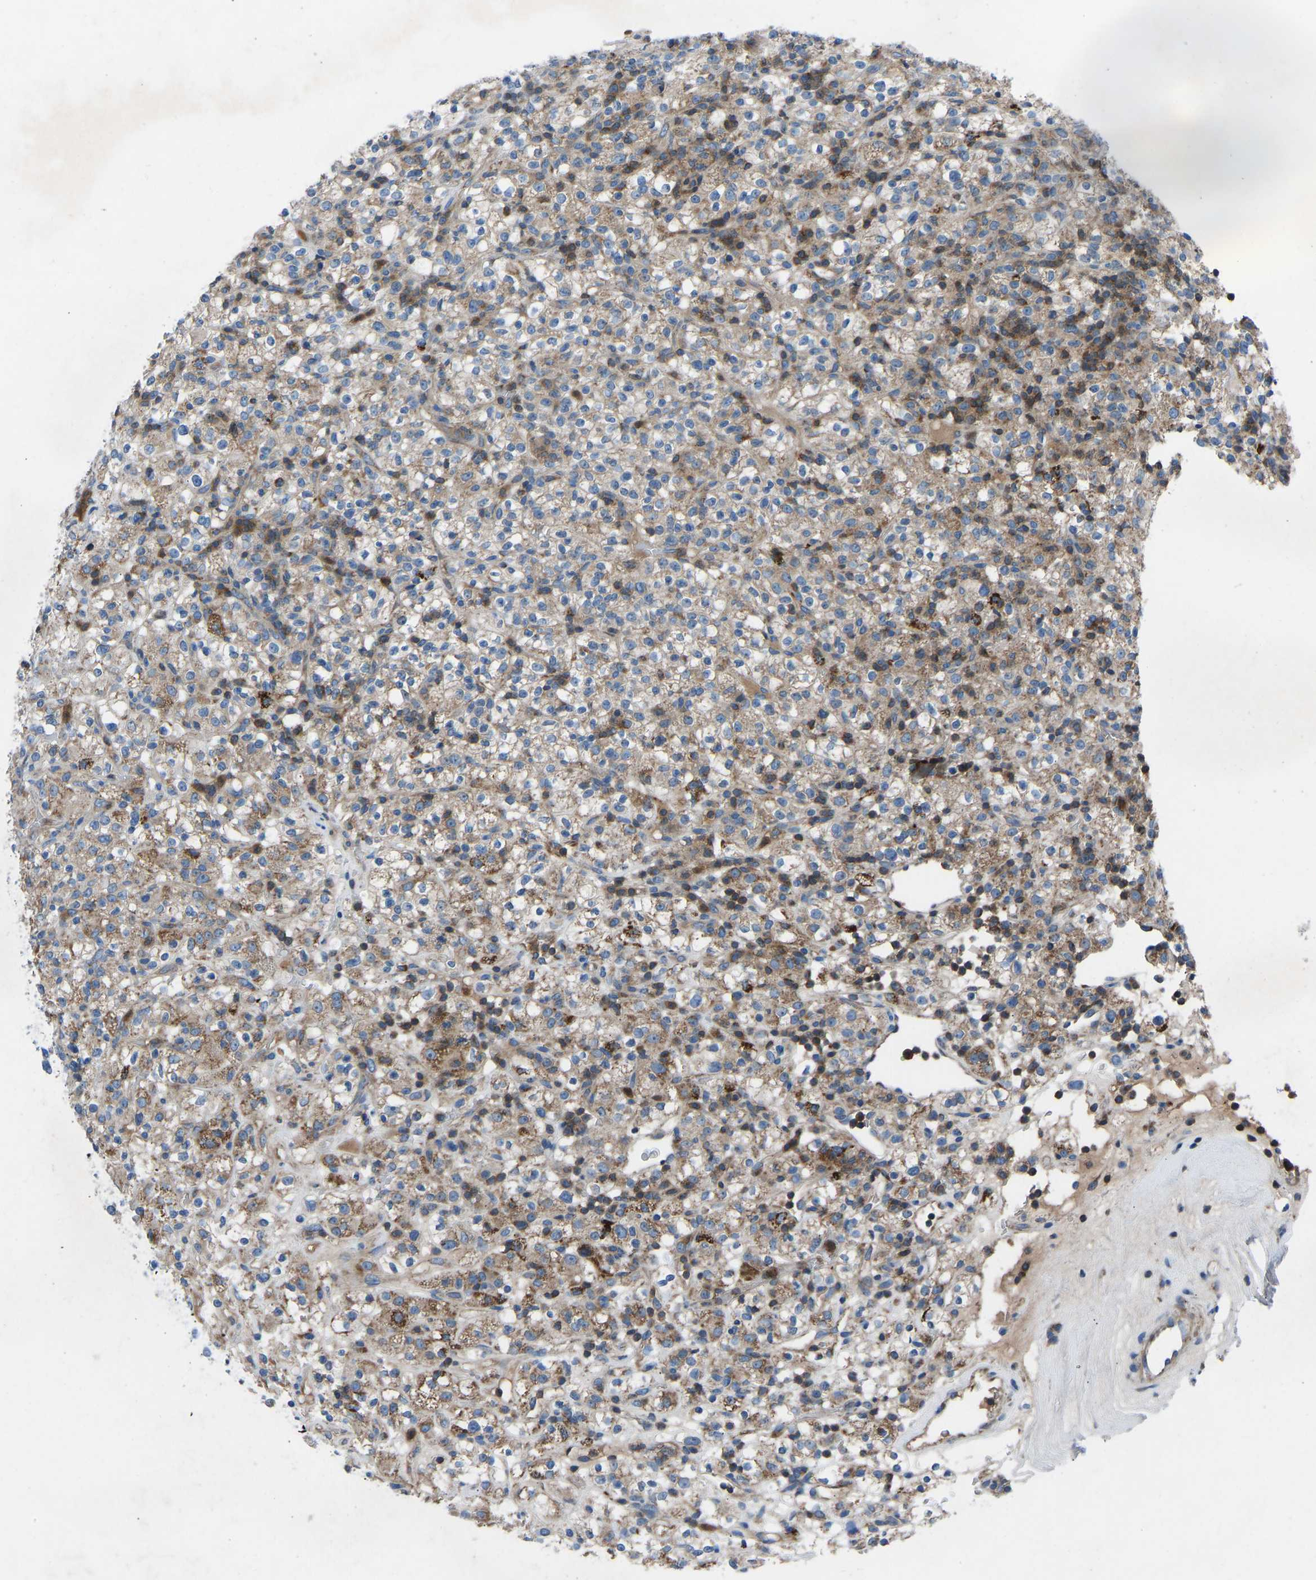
{"staining": {"intensity": "weak", "quantity": ">75%", "location": "cytoplasmic/membranous"}, "tissue": "renal cancer", "cell_type": "Tumor cells", "image_type": "cancer", "snomed": [{"axis": "morphology", "description": "Normal tissue, NOS"}, {"axis": "morphology", "description": "Adenocarcinoma, NOS"}, {"axis": "topography", "description": "Kidney"}], "caption": "Immunohistochemistry of human renal cancer exhibits low levels of weak cytoplasmic/membranous expression in approximately >75% of tumor cells. (Stains: DAB (3,3'-diaminobenzidine) in brown, nuclei in blue, Microscopy: brightfield microscopy at high magnification).", "gene": "GRK6", "patient": {"sex": "female", "age": 72}}